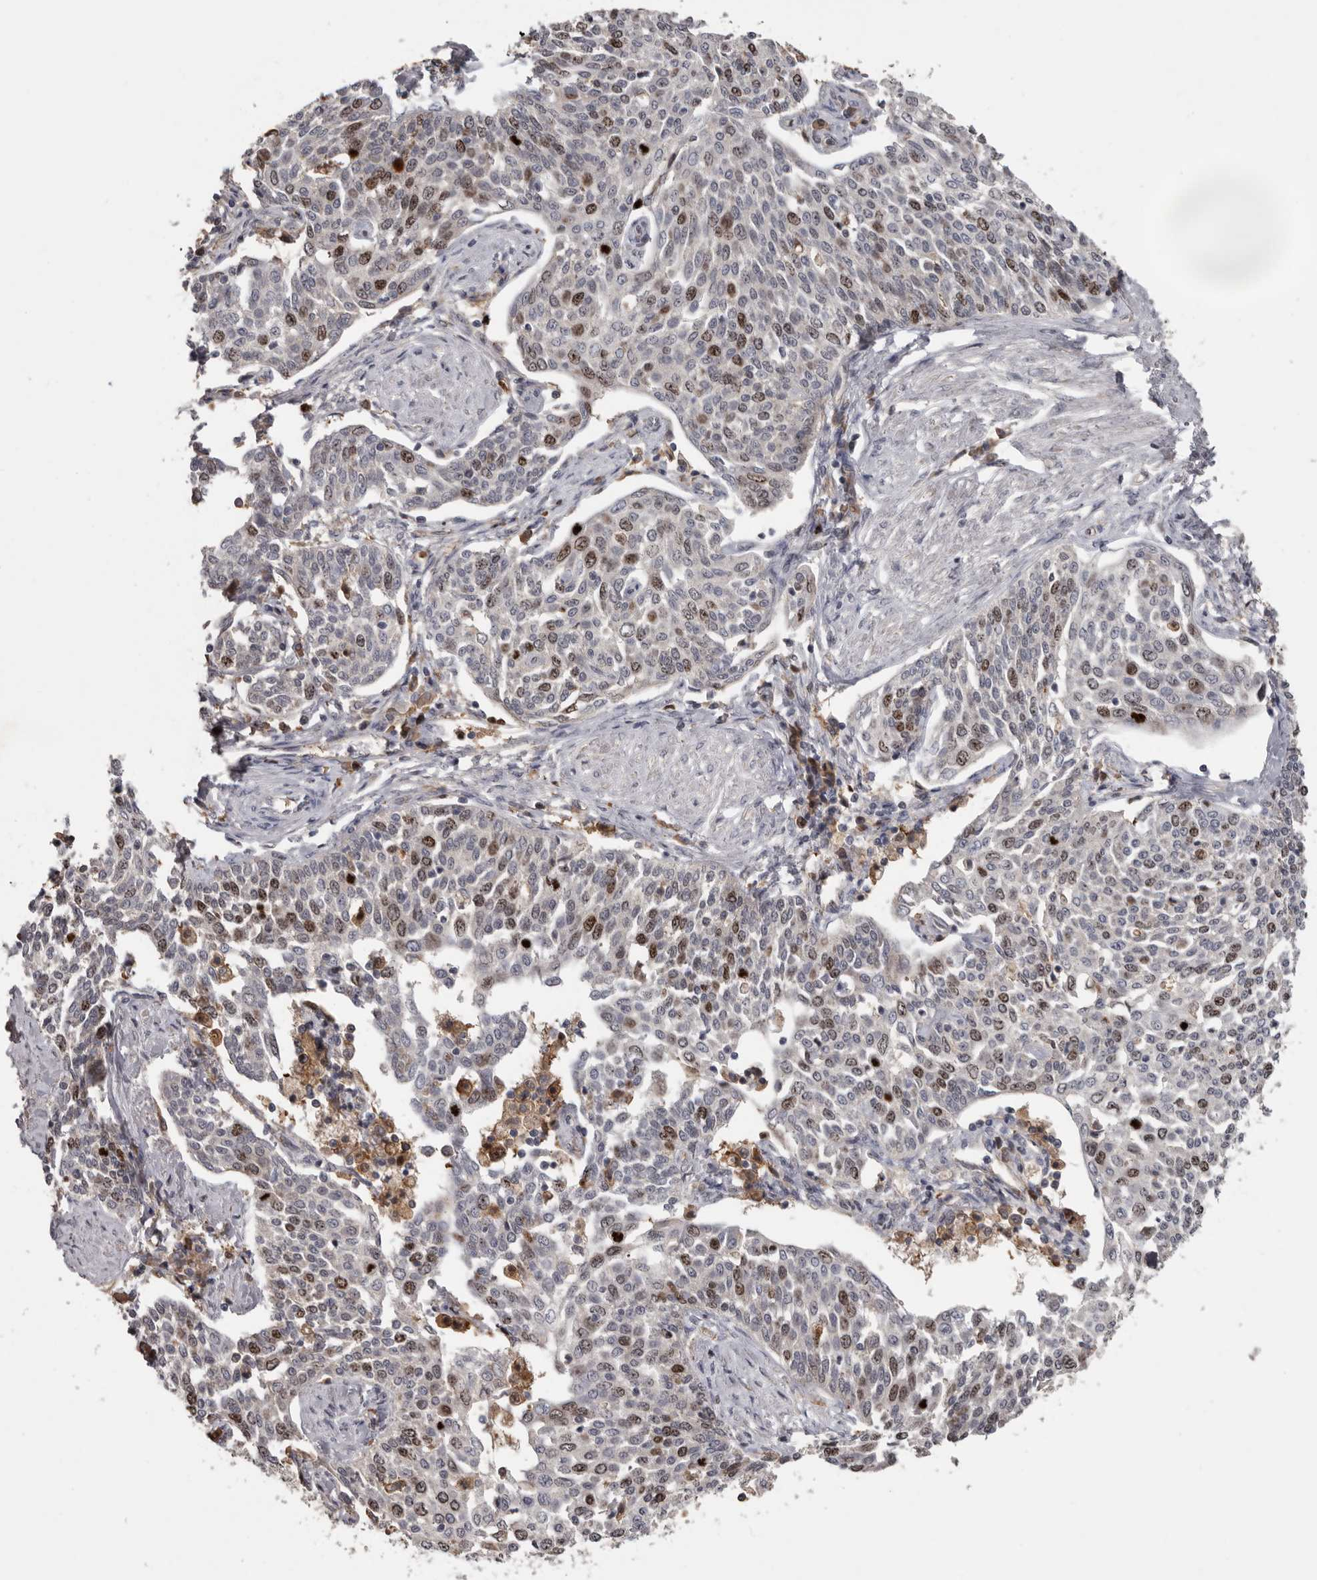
{"staining": {"intensity": "moderate", "quantity": "25%-75%", "location": "nuclear"}, "tissue": "cervical cancer", "cell_type": "Tumor cells", "image_type": "cancer", "snomed": [{"axis": "morphology", "description": "Squamous cell carcinoma, NOS"}, {"axis": "topography", "description": "Cervix"}], "caption": "Immunohistochemical staining of cervical squamous cell carcinoma exhibits moderate nuclear protein staining in approximately 25%-75% of tumor cells. The protein is shown in brown color, while the nuclei are stained blue.", "gene": "CDCA8", "patient": {"sex": "female", "age": 34}}